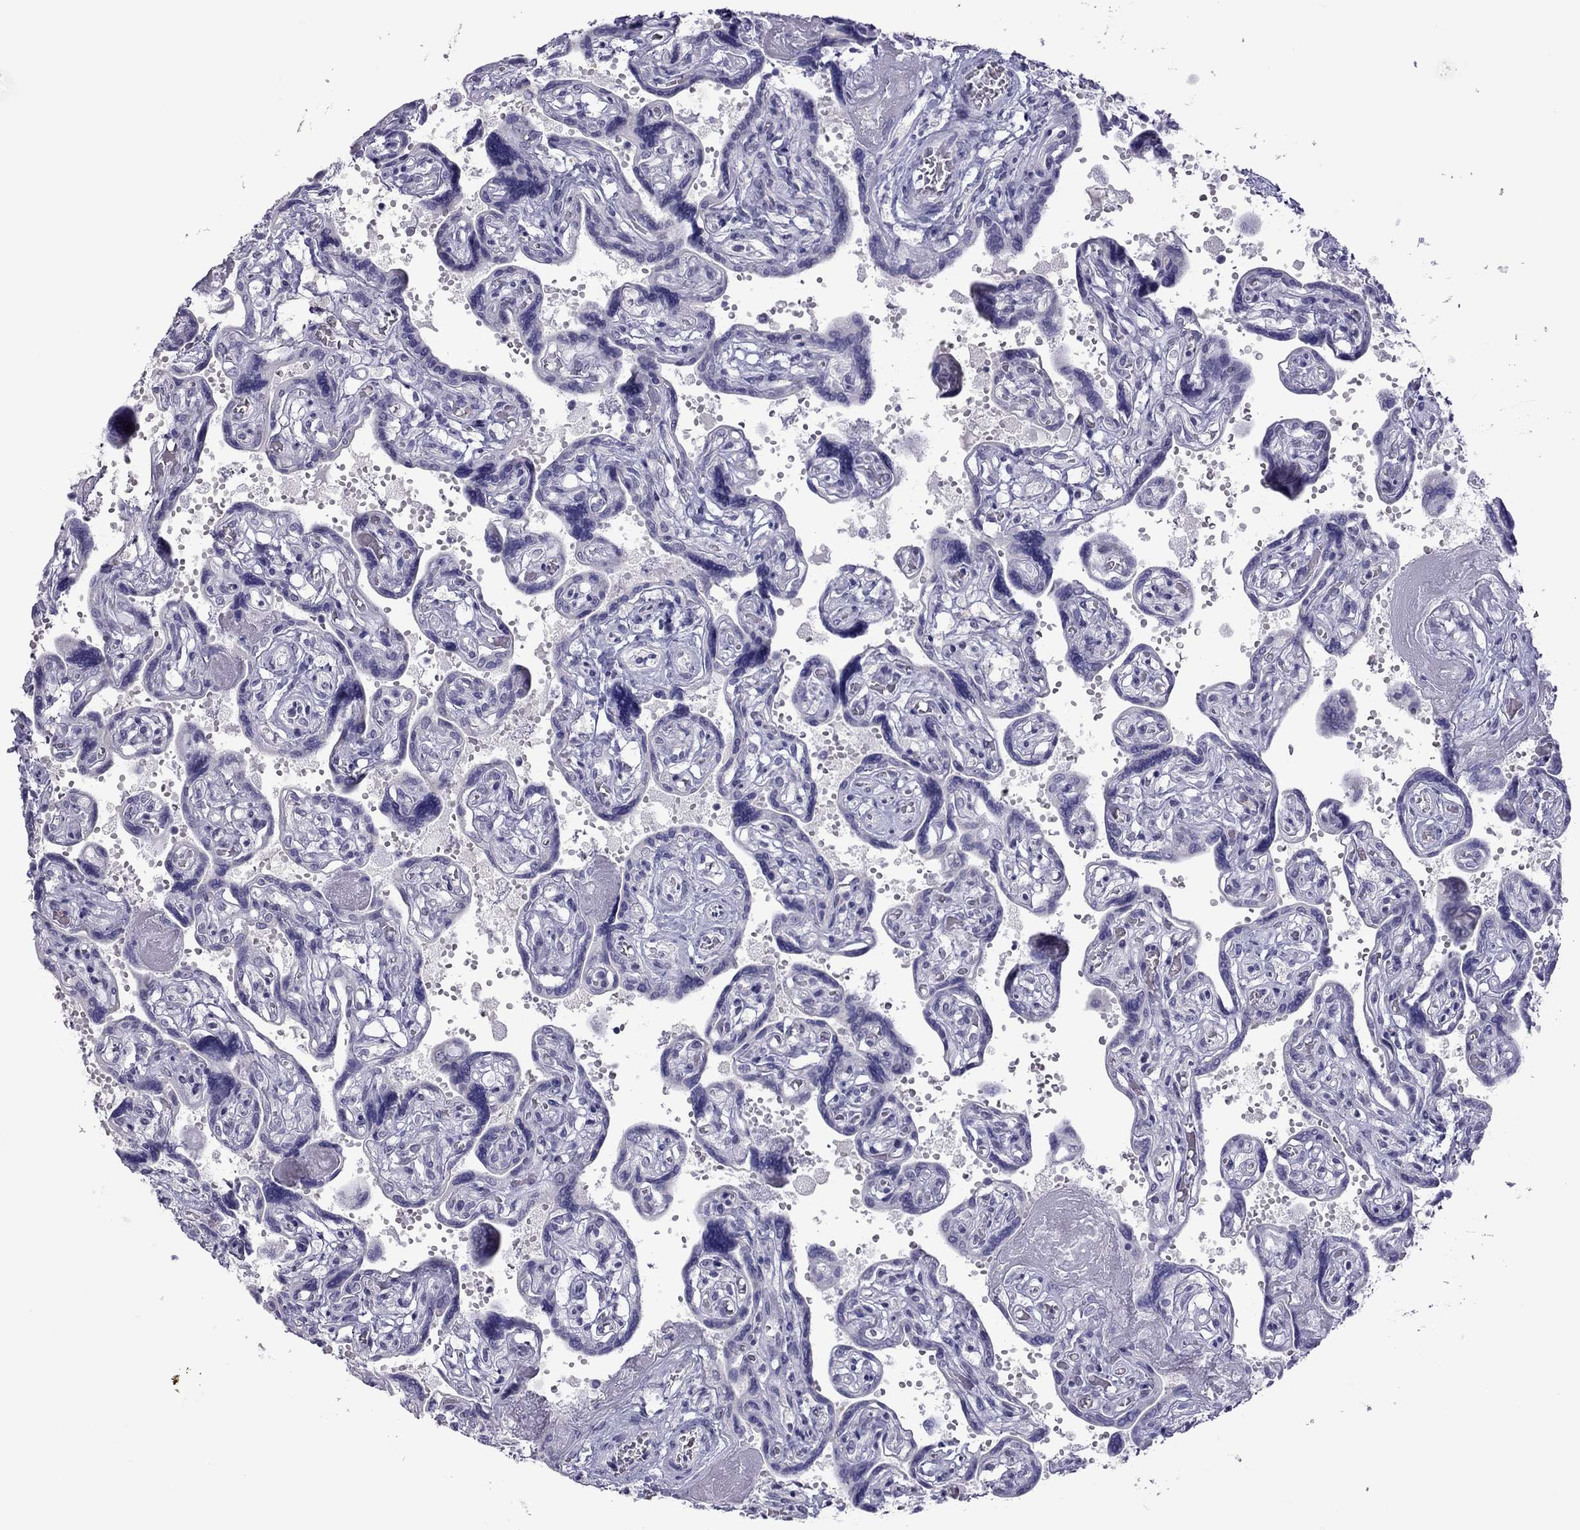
{"staining": {"intensity": "negative", "quantity": "none", "location": "none"}, "tissue": "placenta", "cell_type": "Decidual cells", "image_type": "normal", "snomed": [{"axis": "morphology", "description": "Normal tissue, NOS"}, {"axis": "topography", "description": "Placenta"}], "caption": "Human placenta stained for a protein using immunohistochemistry exhibits no expression in decidual cells.", "gene": "TEX14", "patient": {"sex": "female", "age": 32}}